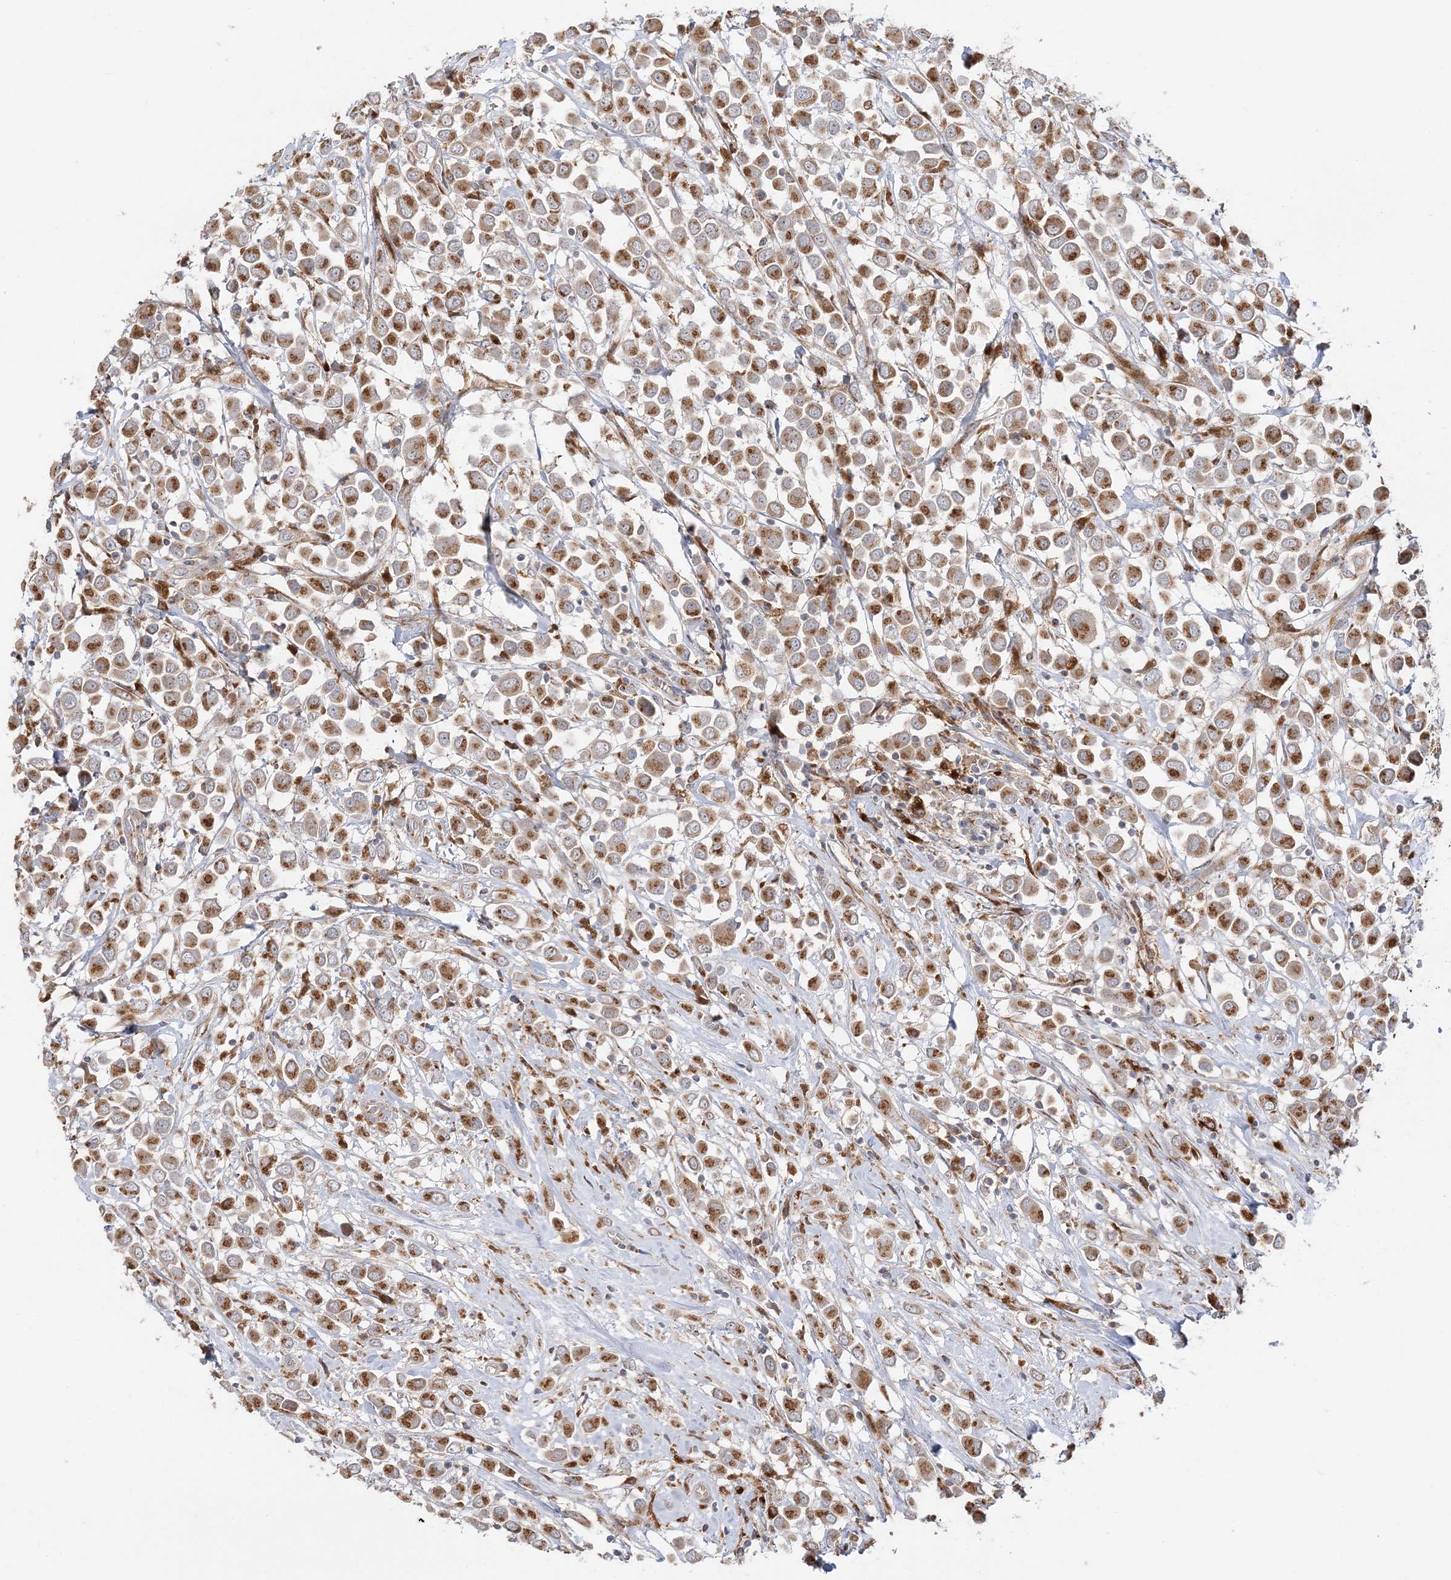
{"staining": {"intensity": "moderate", "quantity": ">75%", "location": "cytoplasmic/membranous"}, "tissue": "breast cancer", "cell_type": "Tumor cells", "image_type": "cancer", "snomed": [{"axis": "morphology", "description": "Duct carcinoma"}, {"axis": "topography", "description": "Breast"}], "caption": "This is an image of immunohistochemistry (IHC) staining of breast intraductal carcinoma, which shows moderate staining in the cytoplasmic/membranous of tumor cells.", "gene": "ABCC3", "patient": {"sex": "female", "age": 61}}